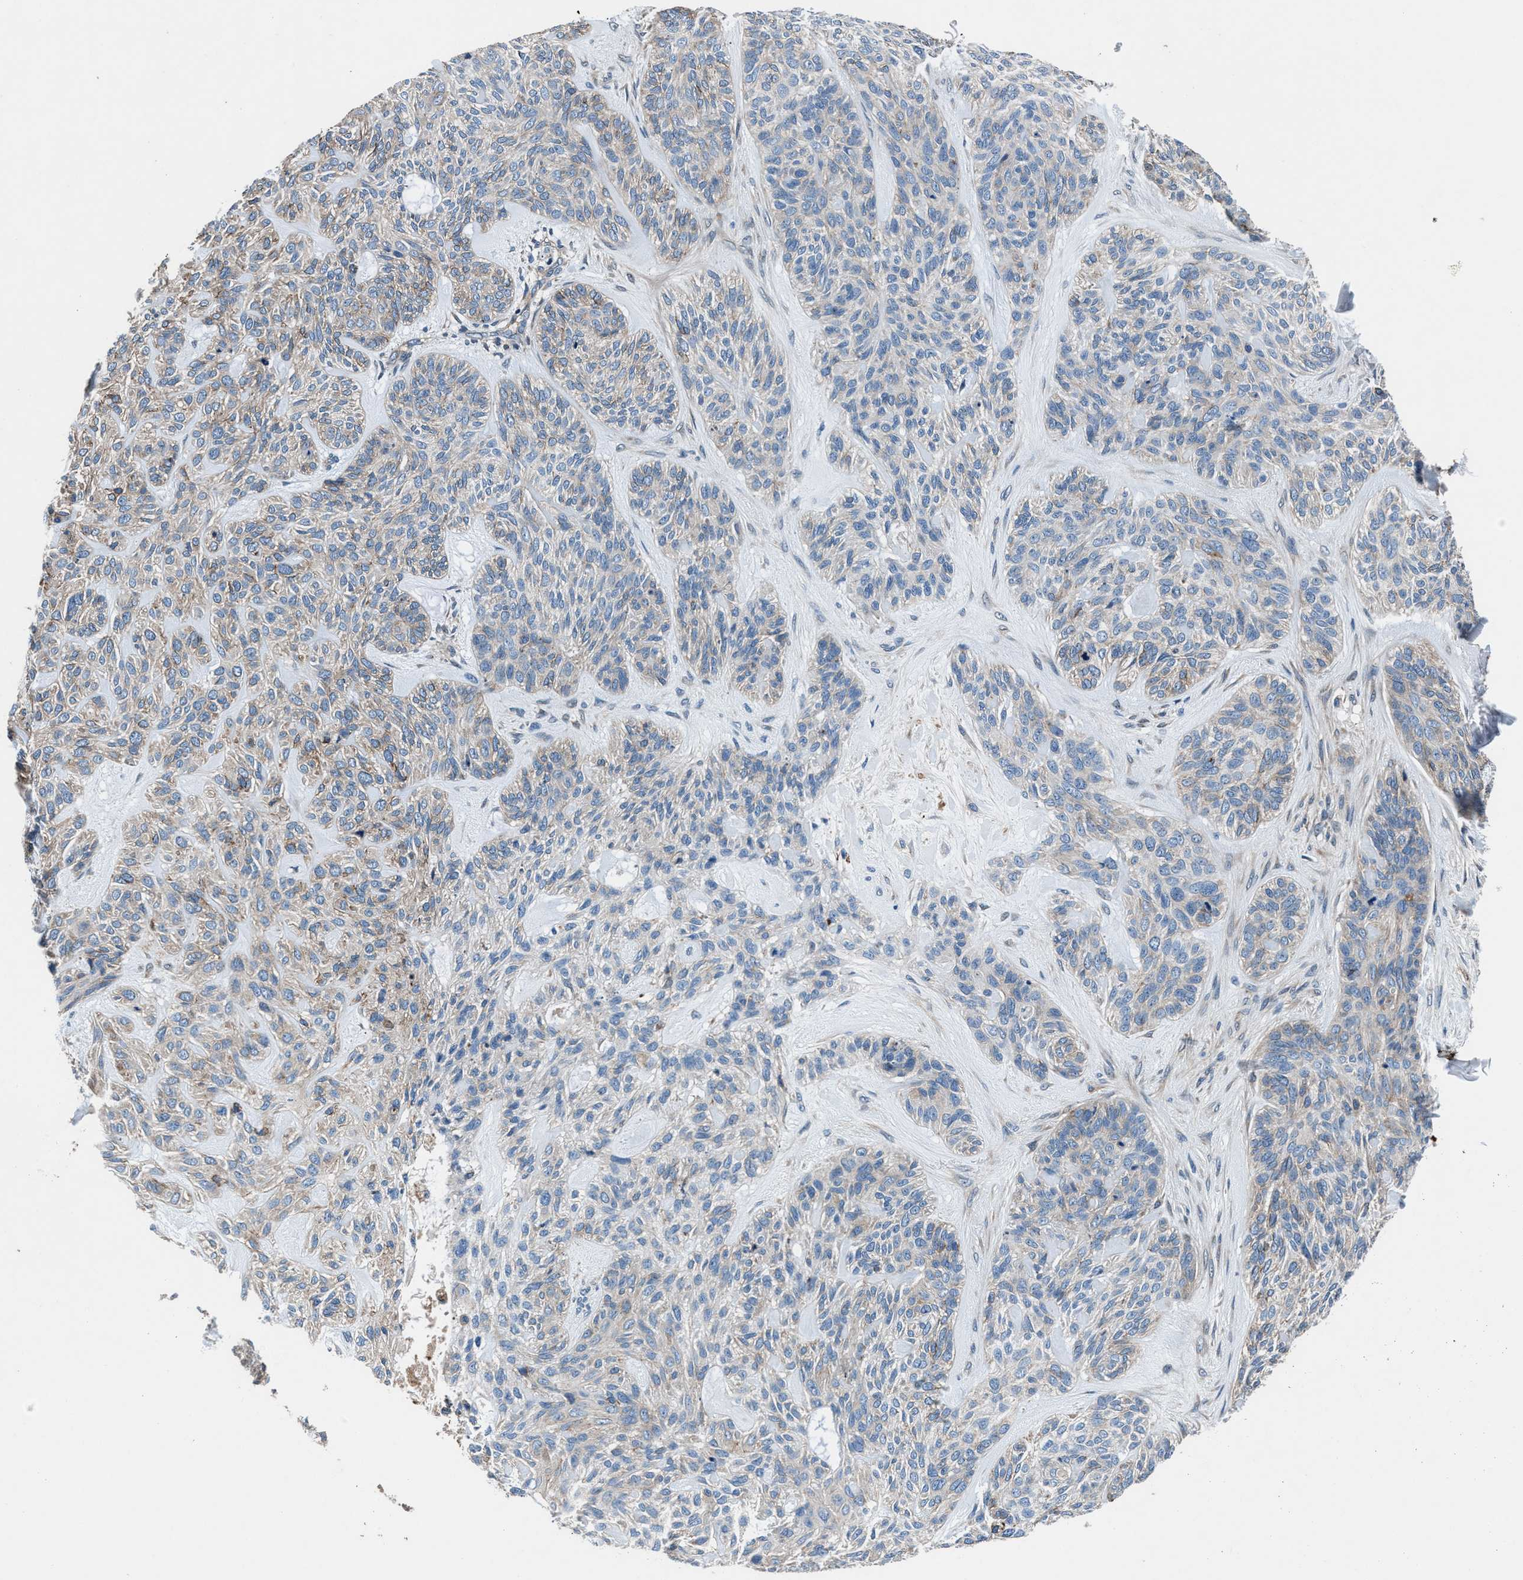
{"staining": {"intensity": "weak", "quantity": "<25%", "location": "cytoplasmic/membranous"}, "tissue": "skin cancer", "cell_type": "Tumor cells", "image_type": "cancer", "snomed": [{"axis": "morphology", "description": "Basal cell carcinoma"}, {"axis": "topography", "description": "Skin"}], "caption": "This is a image of IHC staining of skin cancer, which shows no expression in tumor cells.", "gene": "PRTFDC1", "patient": {"sex": "male", "age": 55}}